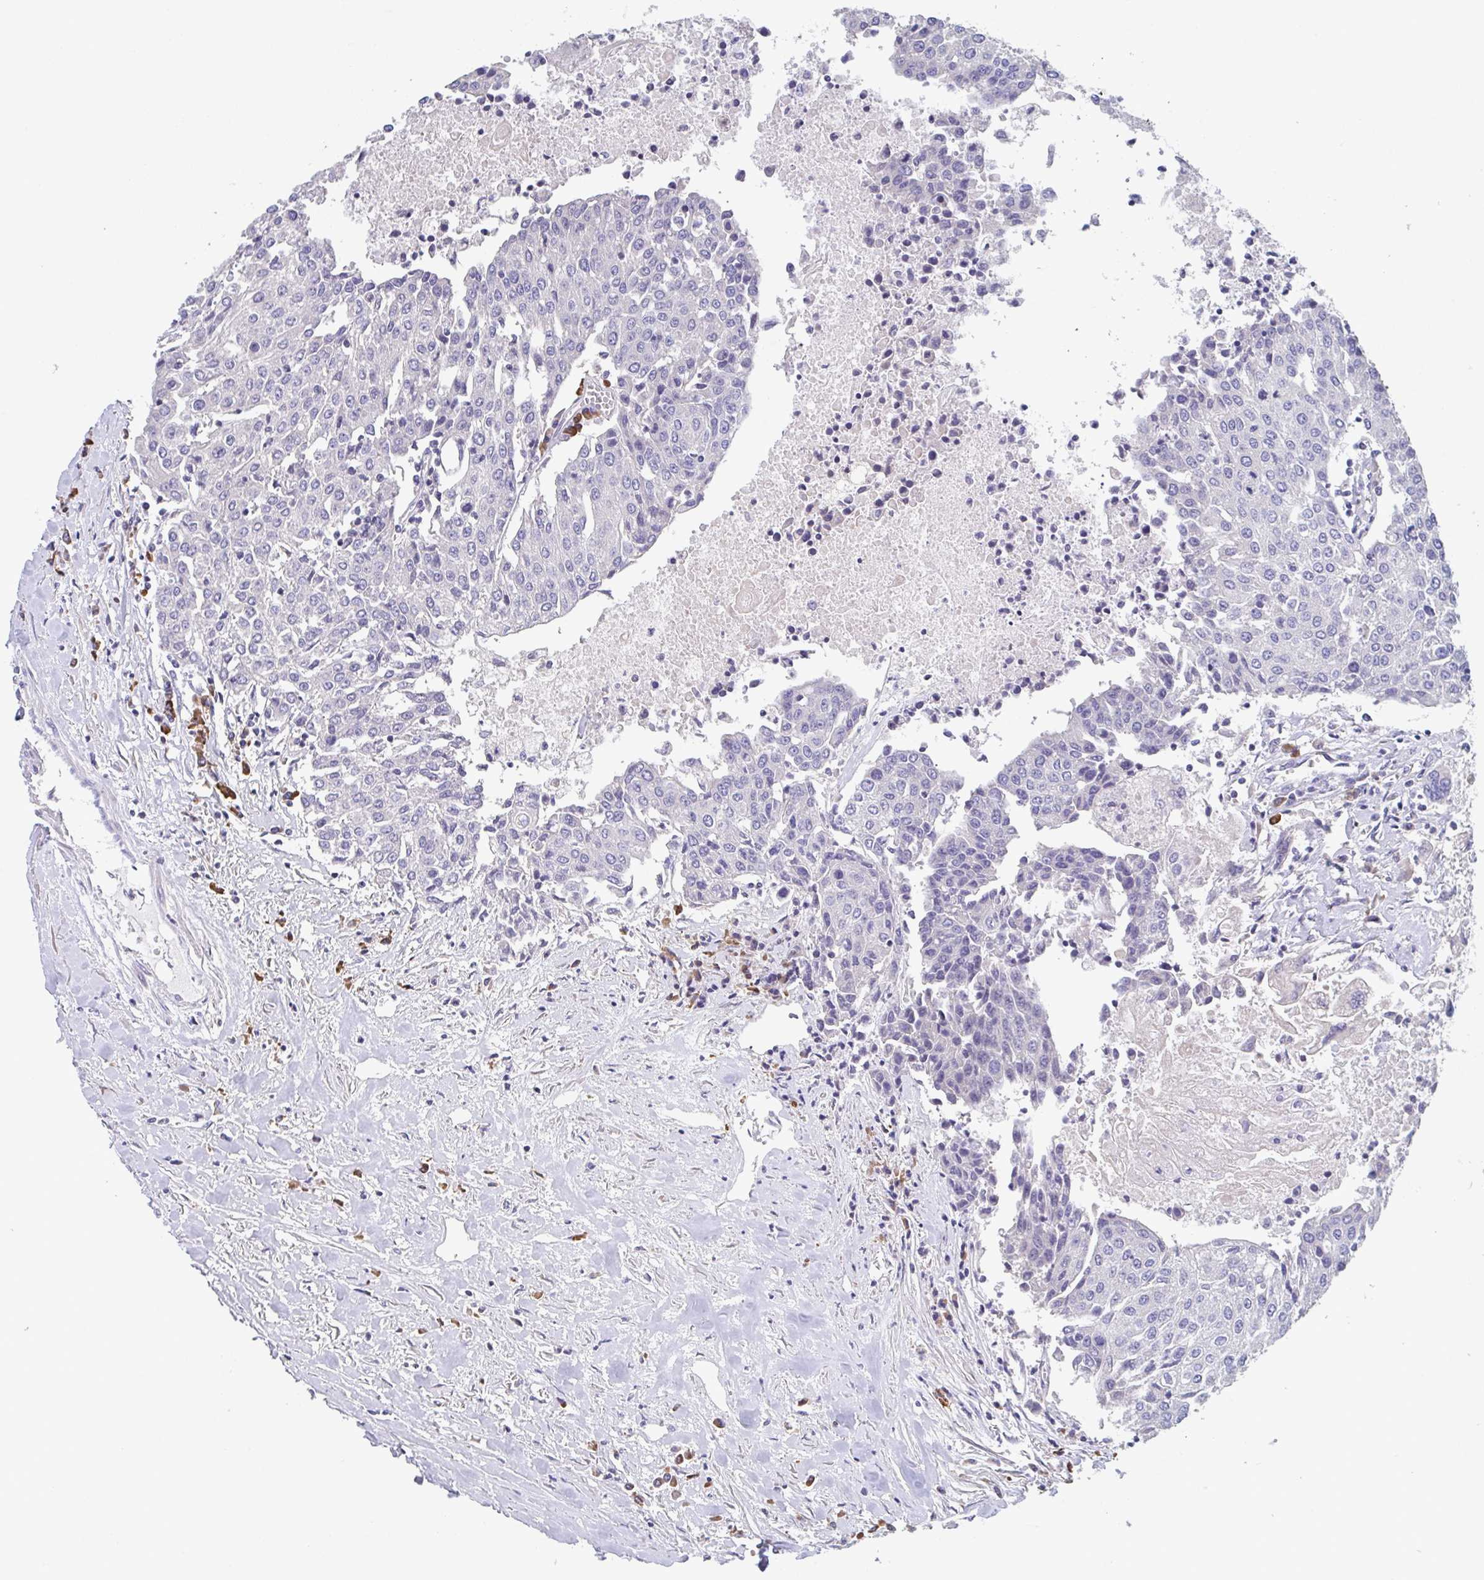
{"staining": {"intensity": "negative", "quantity": "none", "location": "none"}, "tissue": "urothelial cancer", "cell_type": "Tumor cells", "image_type": "cancer", "snomed": [{"axis": "morphology", "description": "Urothelial carcinoma, High grade"}, {"axis": "topography", "description": "Urinary bladder"}], "caption": "IHC photomicrograph of urothelial cancer stained for a protein (brown), which demonstrates no staining in tumor cells.", "gene": "LRRC58", "patient": {"sex": "female", "age": 85}}